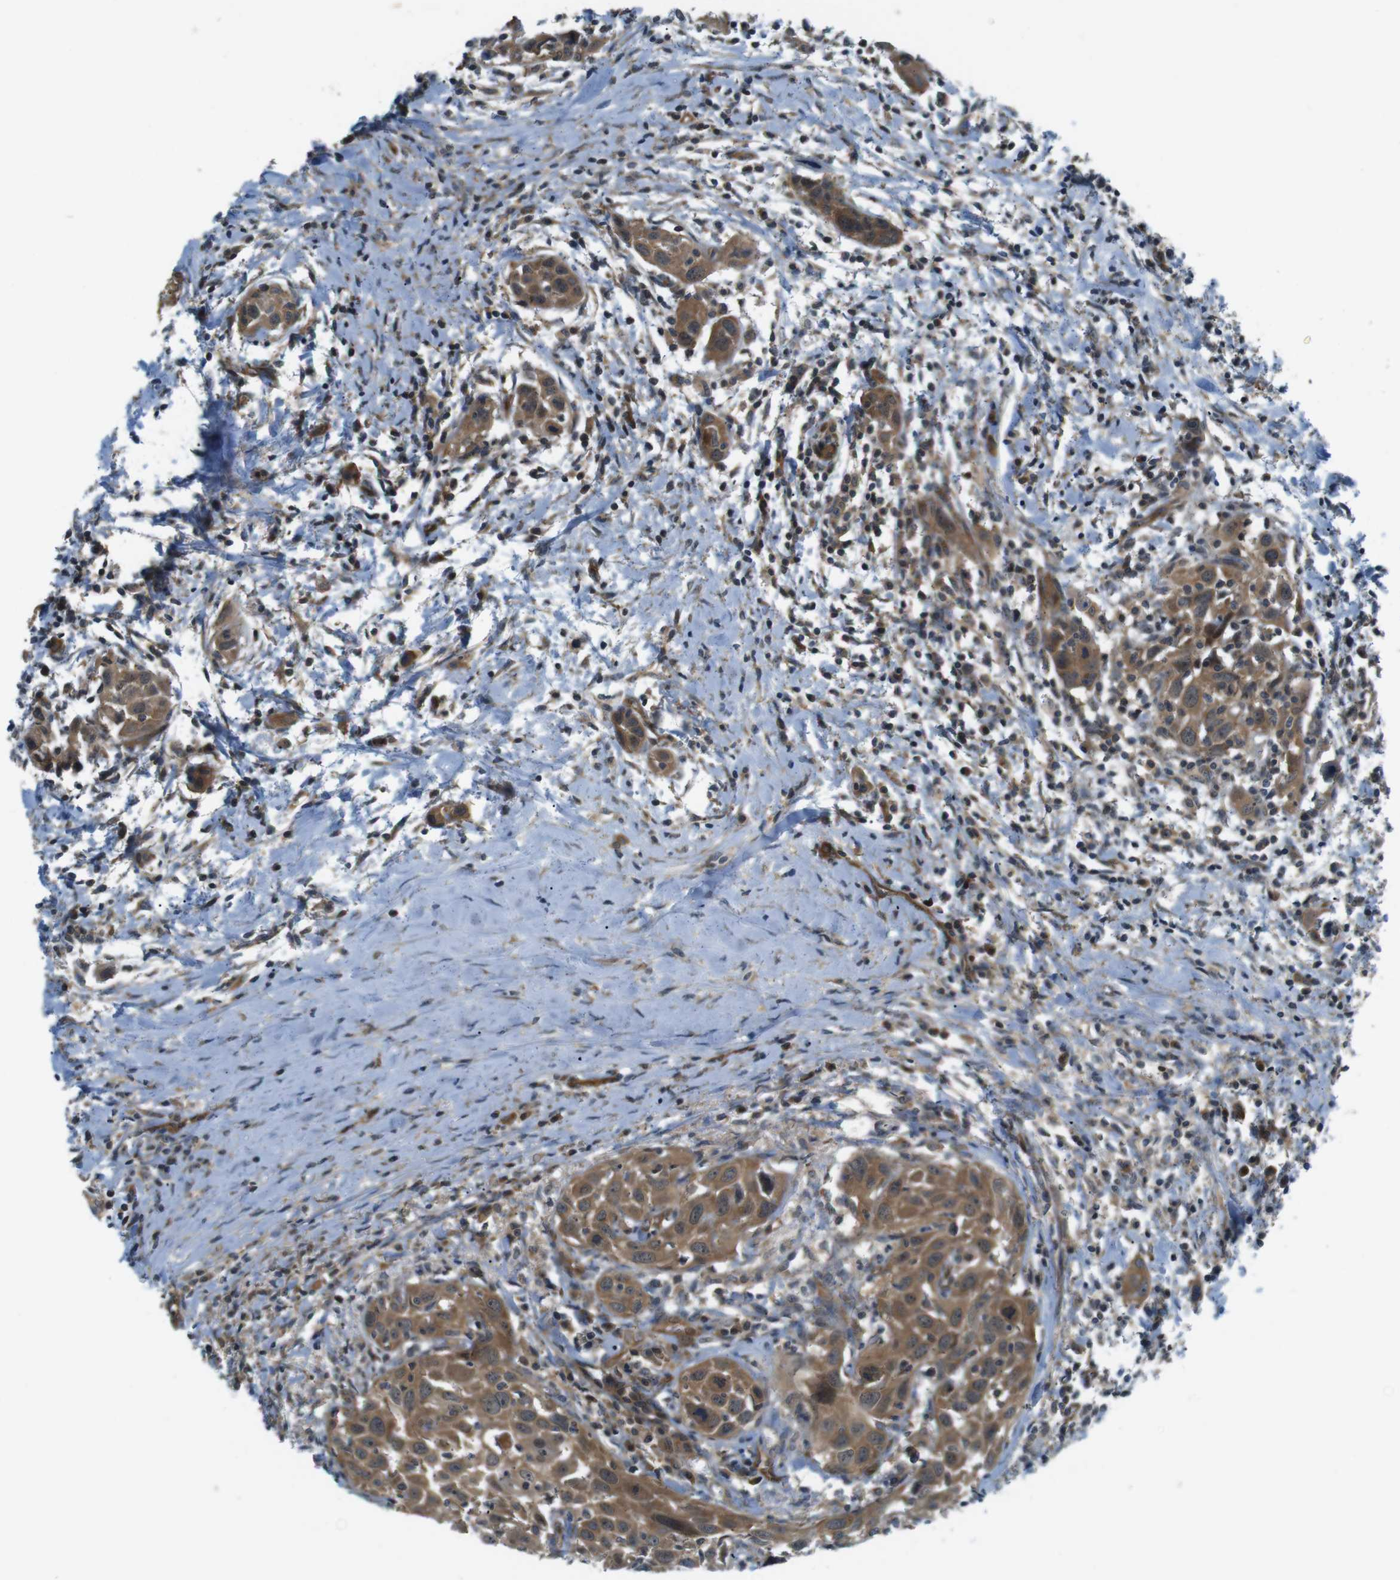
{"staining": {"intensity": "strong", "quantity": ">75%", "location": "cytoplasmic/membranous"}, "tissue": "head and neck cancer", "cell_type": "Tumor cells", "image_type": "cancer", "snomed": [{"axis": "morphology", "description": "Squamous cell carcinoma, NOS"}, {"axis": "topography", "description": "Oral tissue"}, {"axis": "topography", "description": "Head-Neck"}], "caption": "The micrograph reveals a brown stain indicating the presence of a protein in the cytoplasmic/membranous of tumor cells in head and neck cancer.", "gene": "TSC1", "patient": {"sex": "female", "age": 50}}